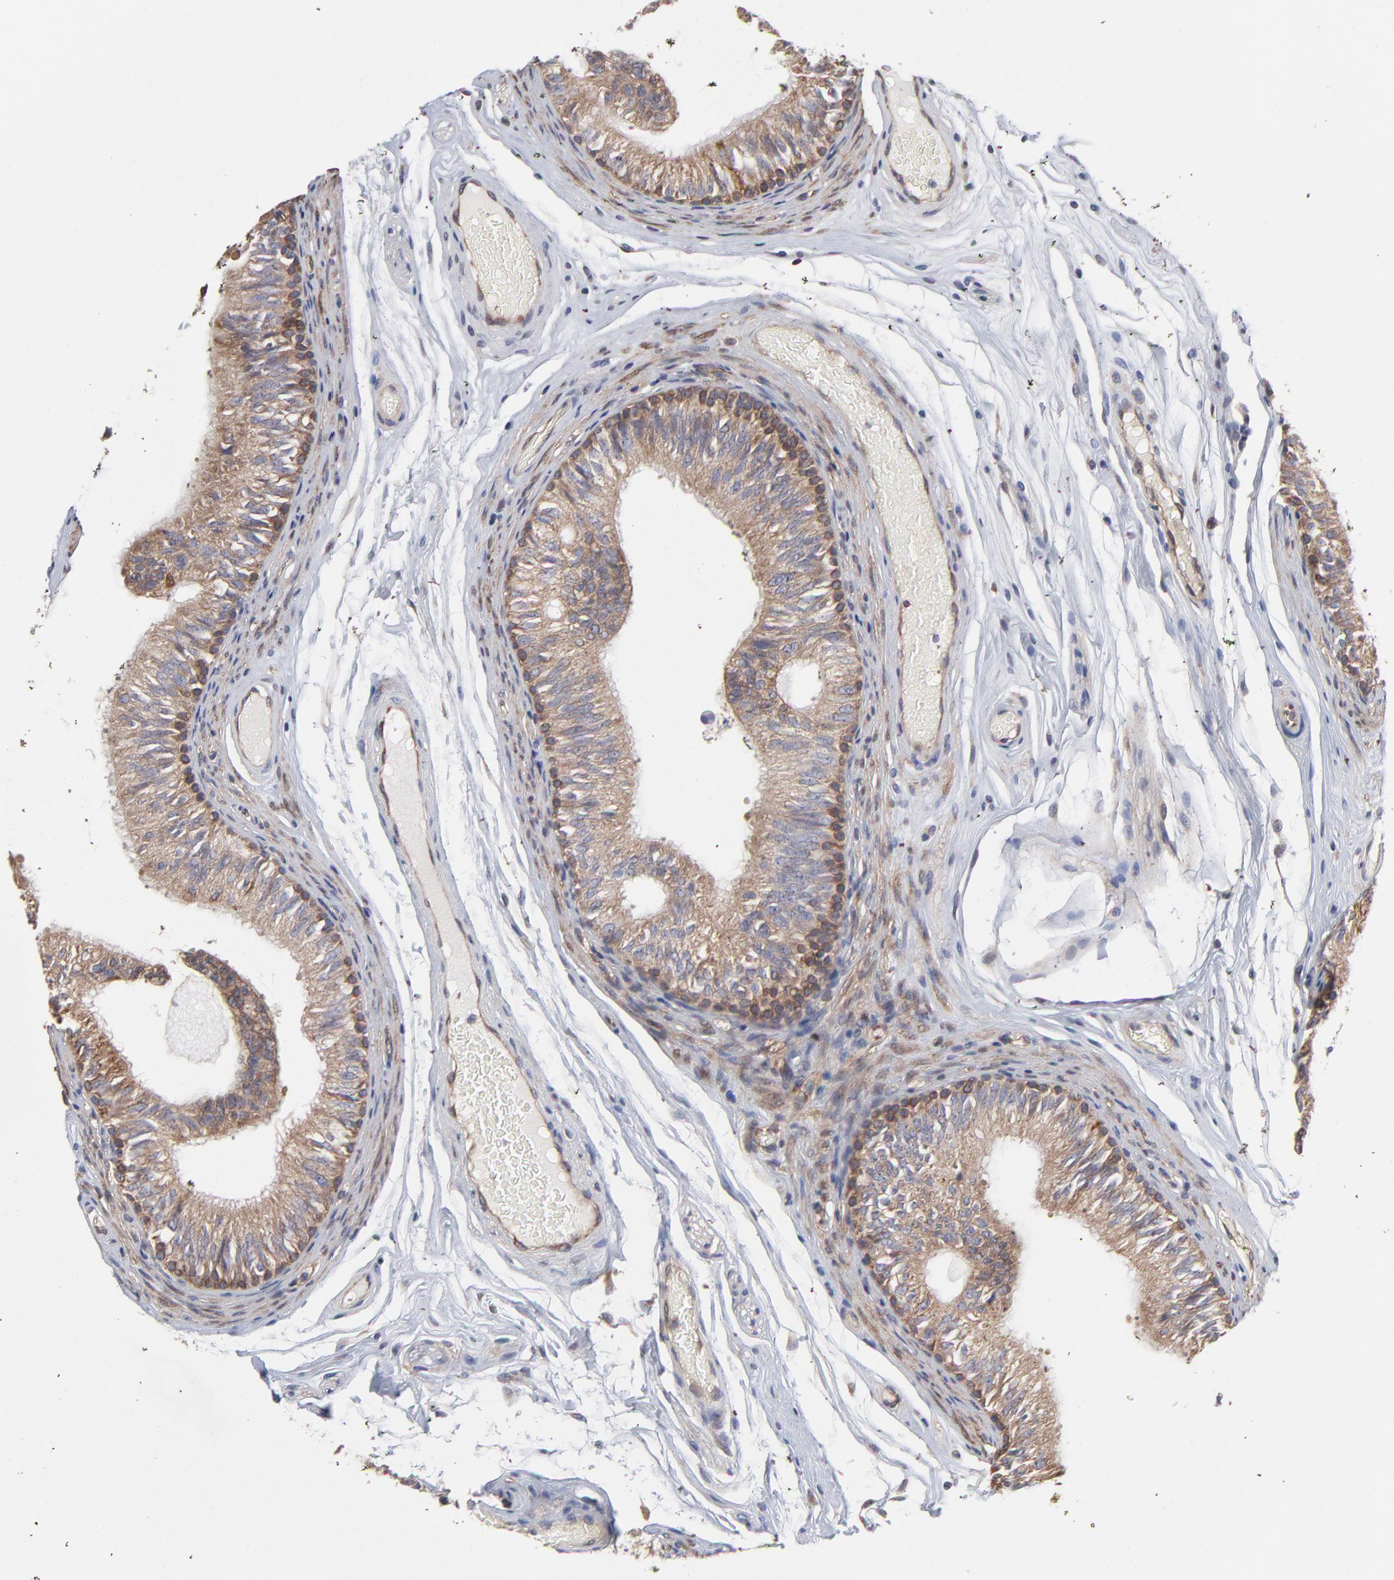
{"staining": {"intensity": "weak", "quantity": ">75%", "location": "cytoplasmic/membranous"}, "tissue": "epididymis", "cell_type": "Glandular cells", "image_type": "normal", "snomed": [{"axis": "morphology", "description": "Normal tissue, NOS"}, {"axis": "topography", "description": "Testis"}, {"axis": "topography", "description": "Epididymis"}], "caption": "Weak cytoplasmic/membranous staining for a protein is present in about >75% of glandular cells of normal epididymis using immunohistochemistry (IHC).", "gene": "NFKBIA", "patient": {"sex": "male", "age": 36}}